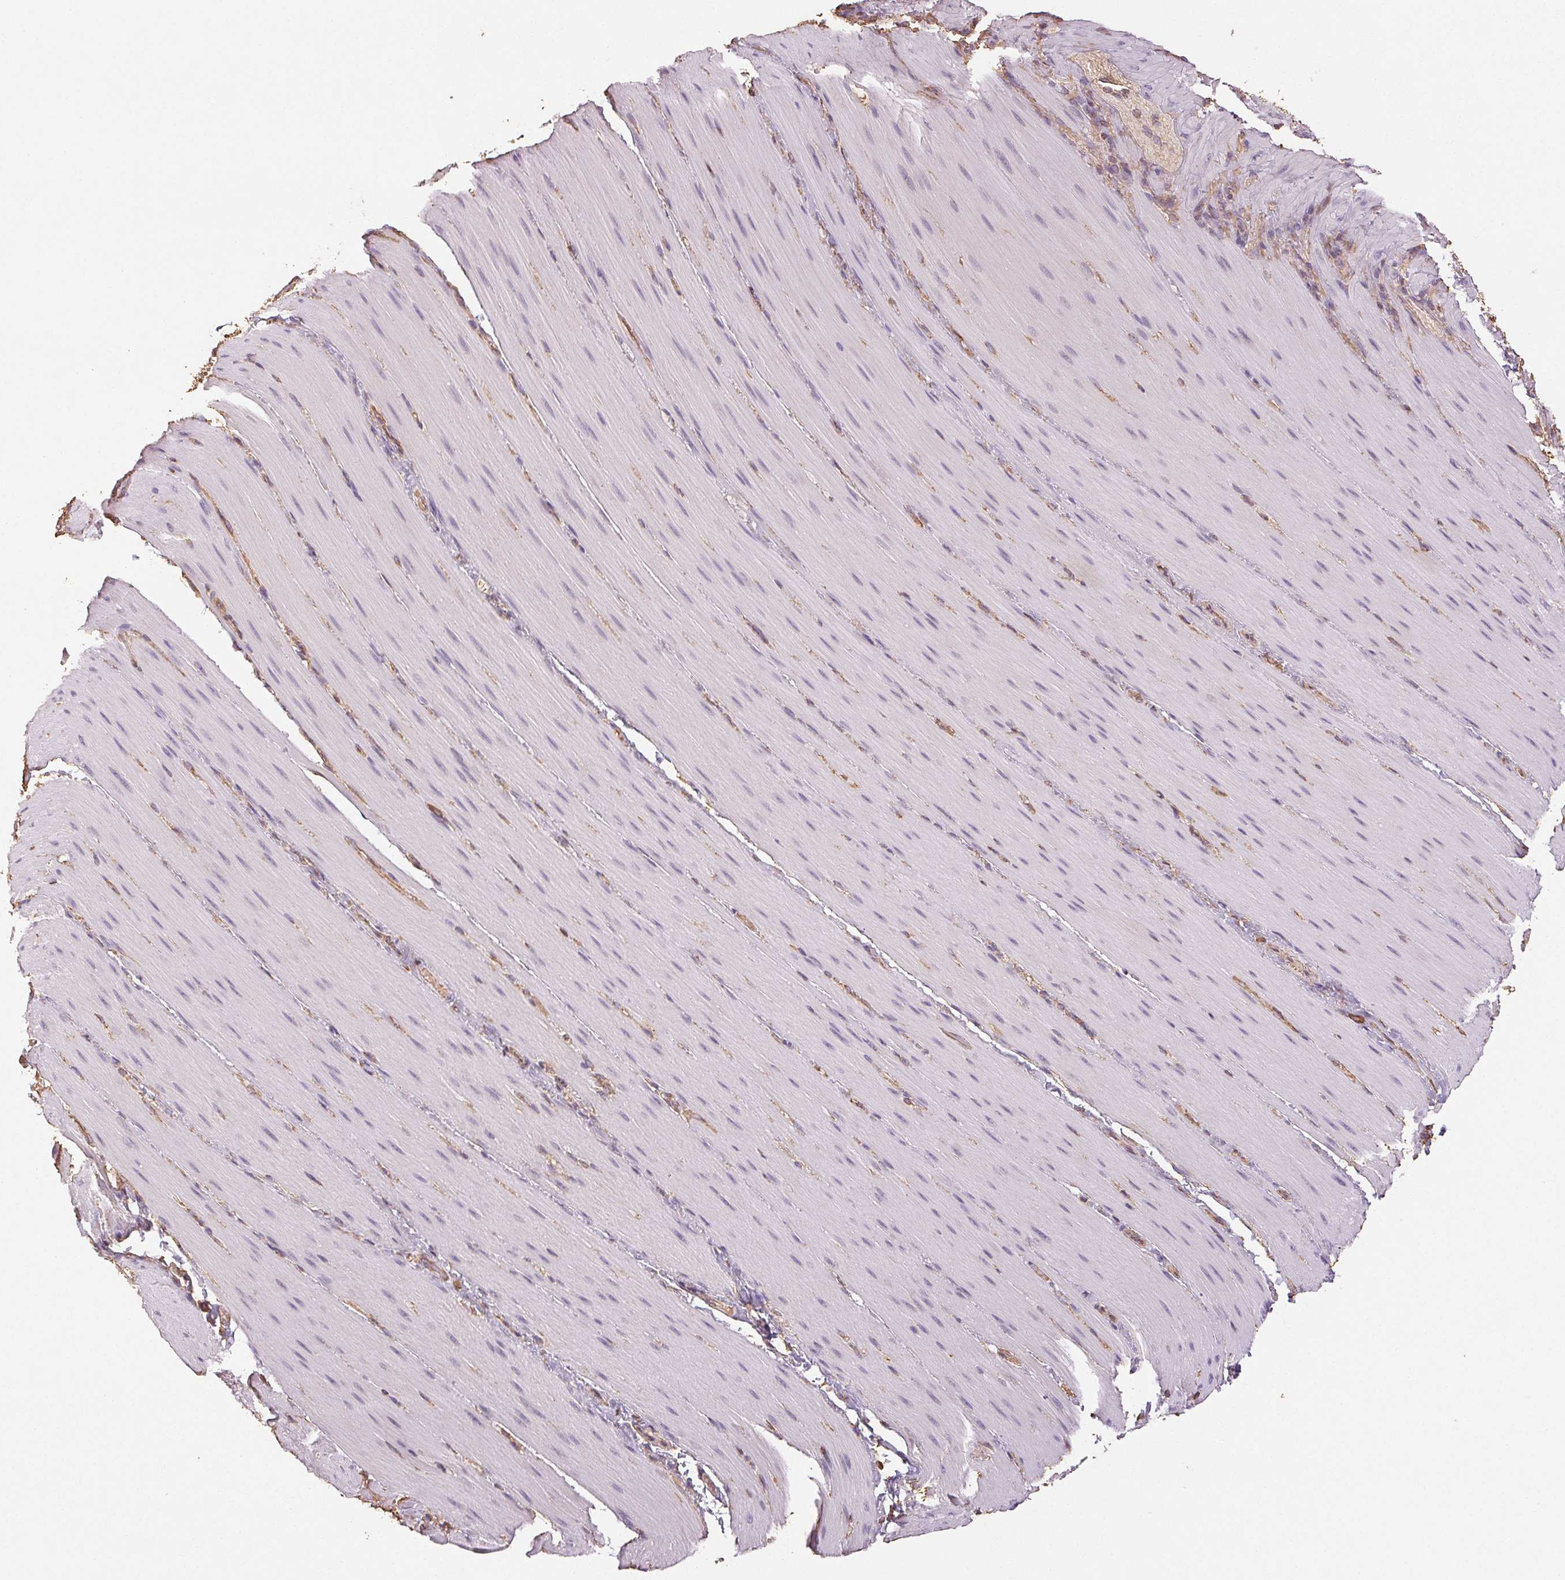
{"staining": {"intensity": "negative", "quantity": "none", "location": "none"}, "tissue": "smooth muscle", "cell_type": "Smooth muscle cells", "image_type": "normal", "snomed": [{"axis": "morphology", "description": "Normal tissue, NOS"}, {"axis": "topography", "description": "Smooth muscle"}, {"axis": "topography", "description": "Colon"}], "caption": "A histopathology image of human smooth muscle is negative for staining in smooth muscle cells. (Stains: DAB IHC with hematoxylin counter stain, Microscopy: brightfield microscopy at high magnification).", "gene": "COL7A1", "patient": {"sex": "male", "age": 73}}